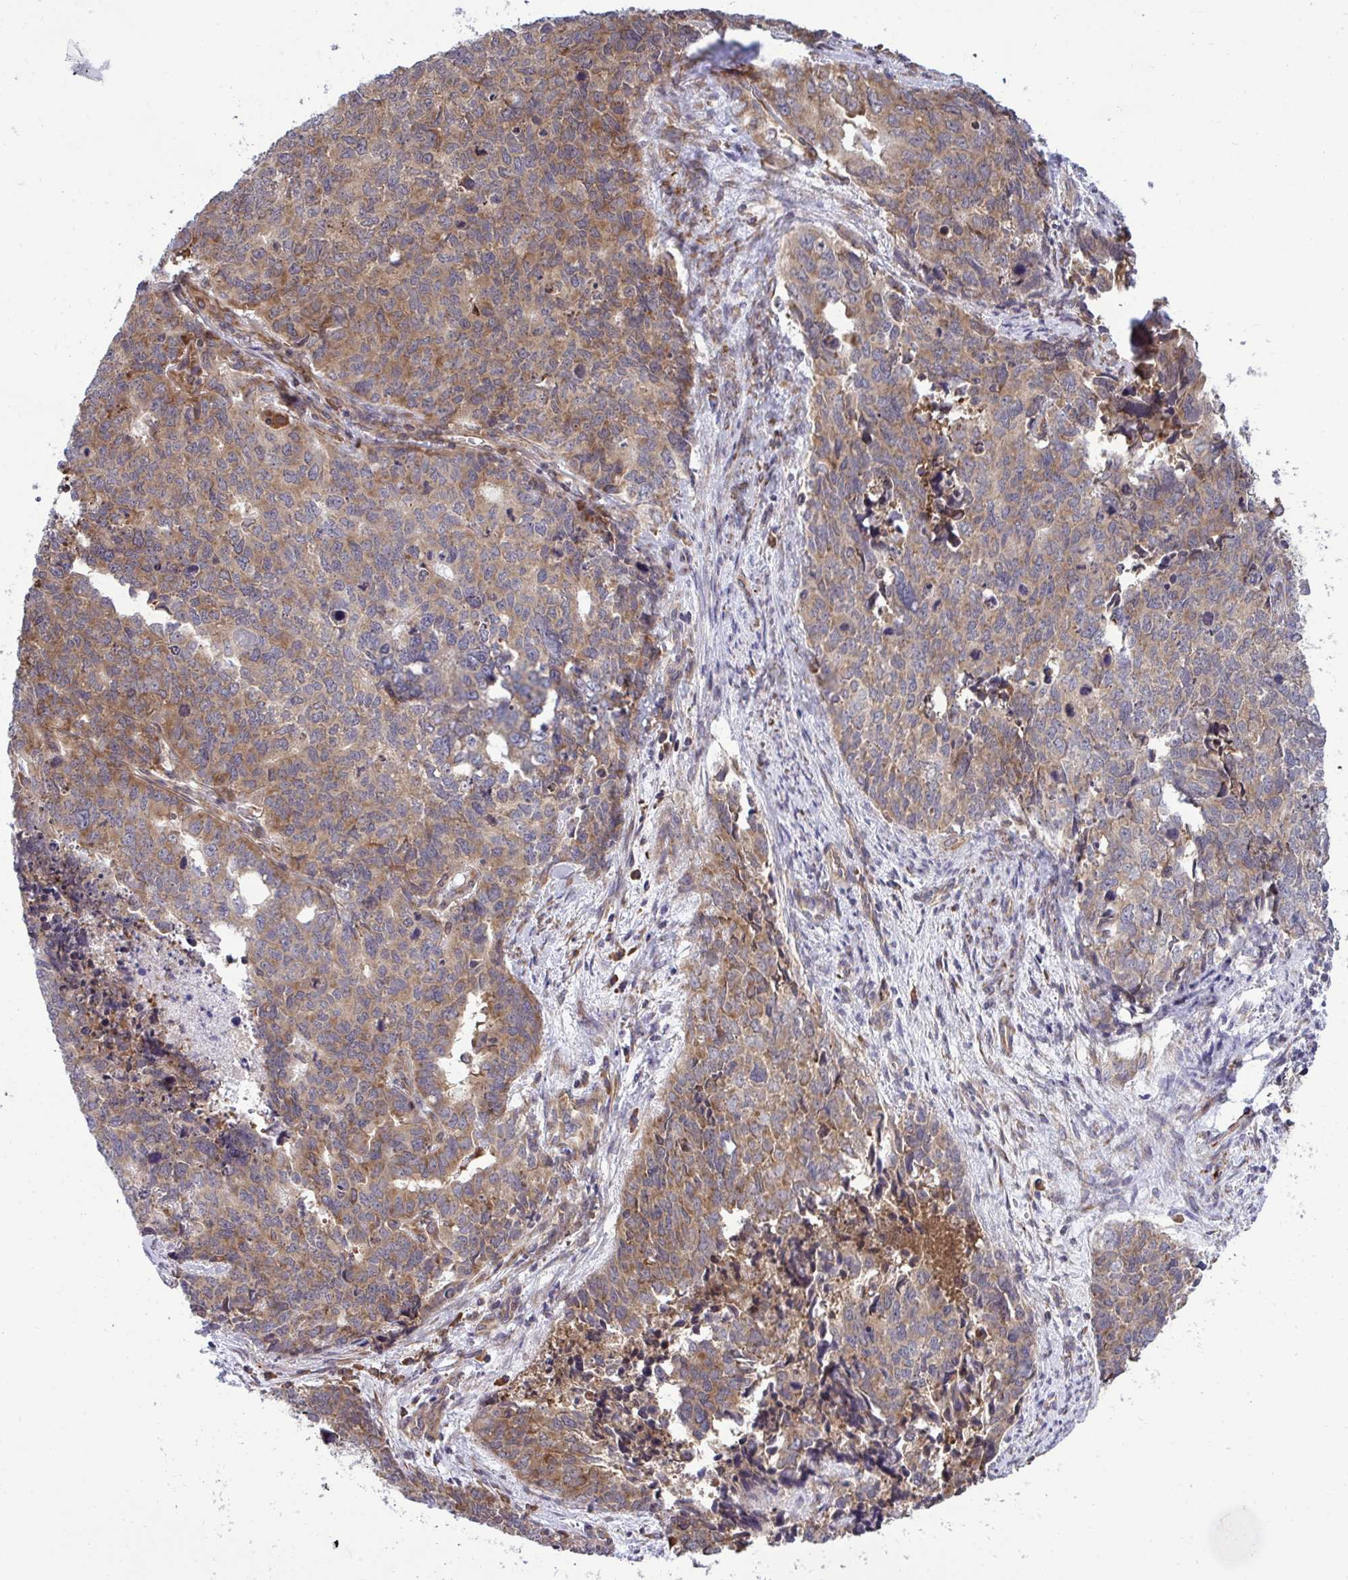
{"staining": {"intensity": "moderate", "quantity": ">75%", "location": "cytoplasmic/membranous"}, "tissue": "cervical cancer", "cell_type": "Tumor cells", "image_type": "cancer", "snomed": [{"axis": "morphology", "description": "Adenocarcinoma, NOS"}, {"axis": "topography", "description": "Cervix"}], "caption": "Immunohistochemical staining of cervical cancer (adenocarcinoma) exhibits medium levels of moderate cytoplasmic/membranous staining in approximately >75% of tumor cells.", "gene": "RPS15", "patient": {"sex": "female", "age": 63}}